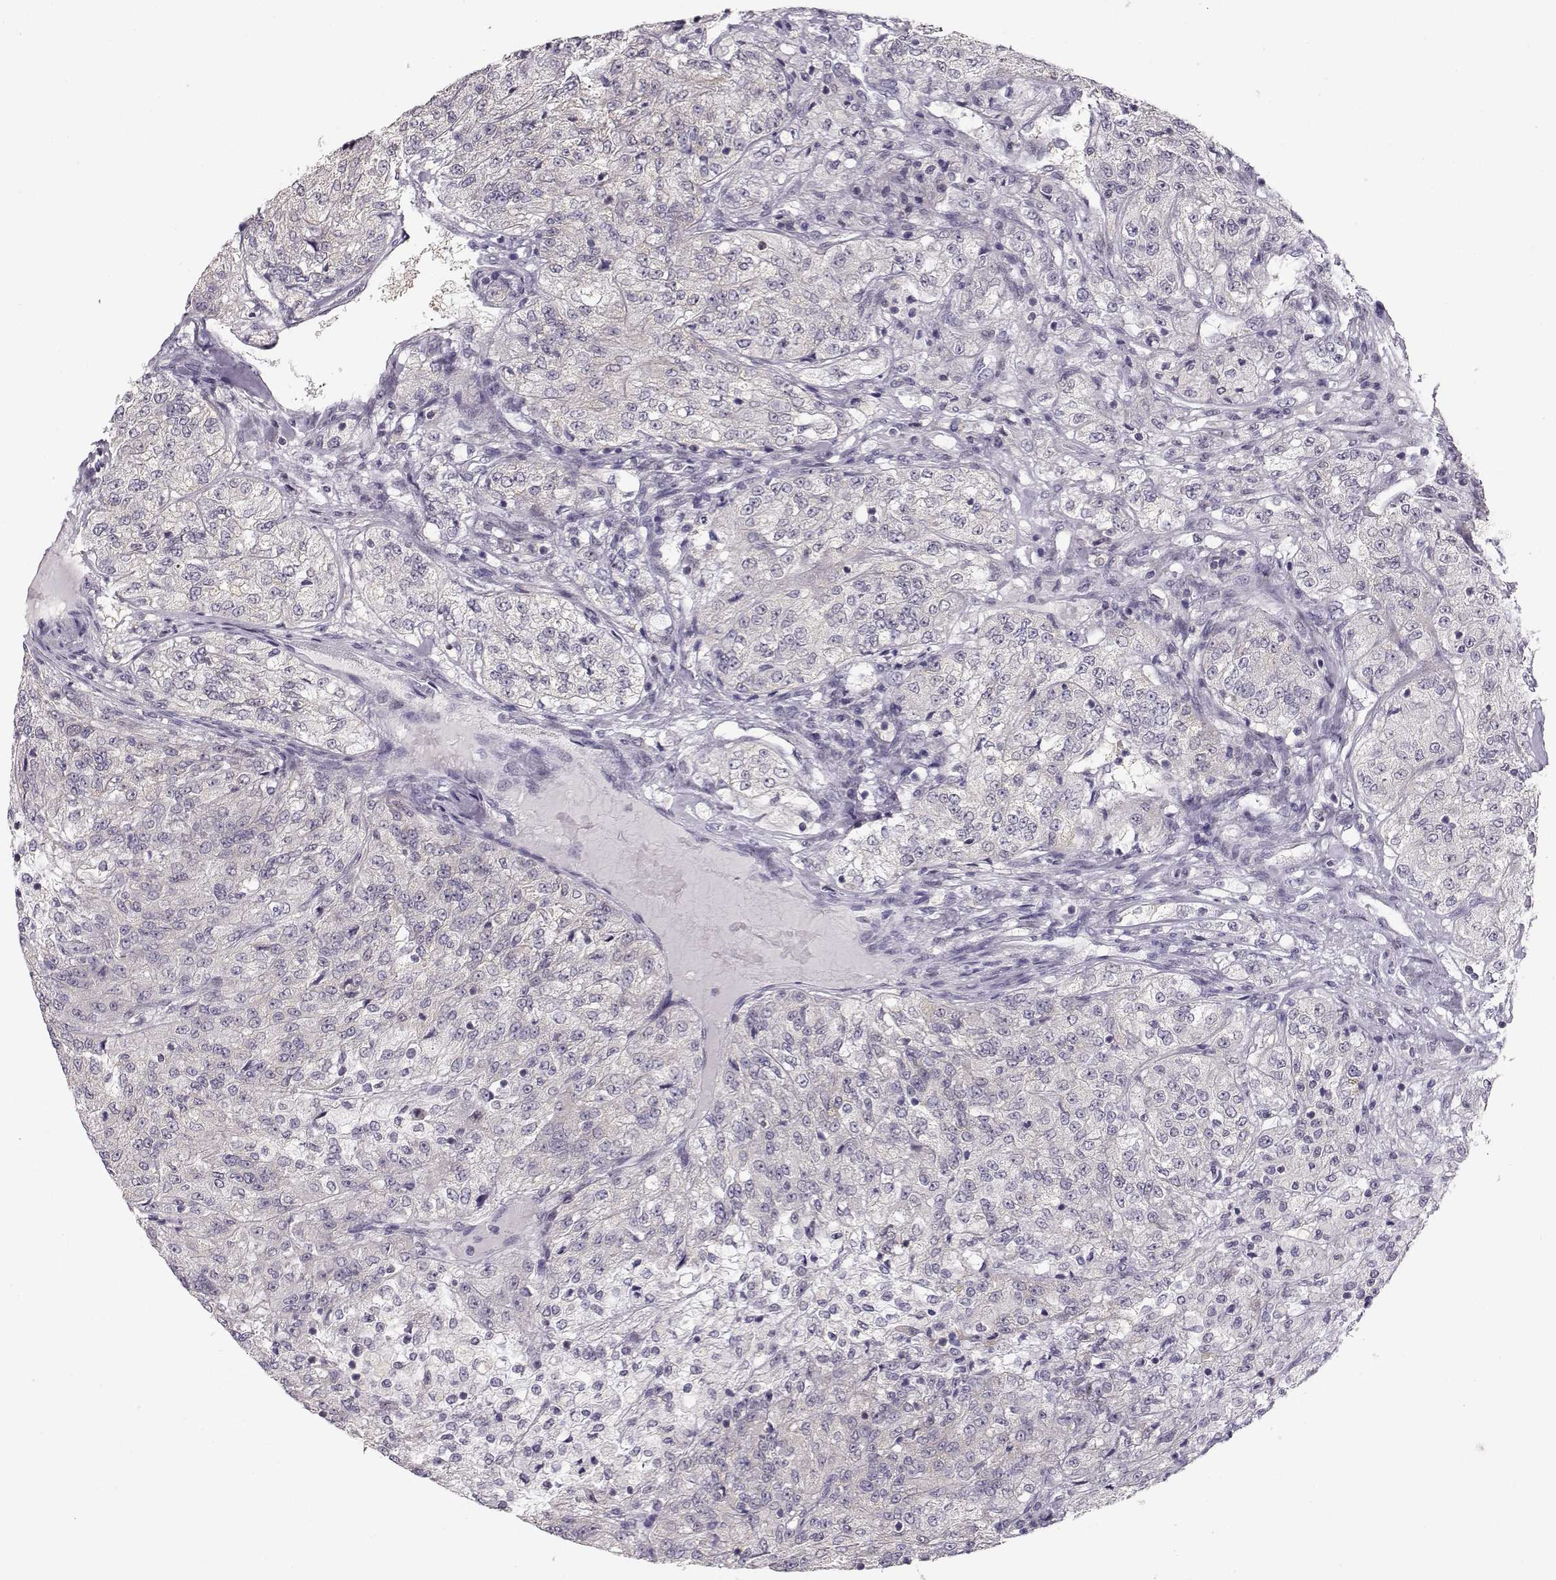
{"staining": {"intensity": "negative", "quantity": "none", "location": "none"}, "tissue": "renal cancer", "cell_type": "Tumor cells", "image_type": "cancer", "snomed": [{"axis": "morphology", "description": "Adenocarcinoma, NOS"}, {"axis": "topography", "description": "Kidney"}], "caption": "Immunohistochemistry (IHC) of renal cancer displays no positivity in tumor cells.", "gene": "TEPP", "patient": {"sex": "female", "age": 63}}